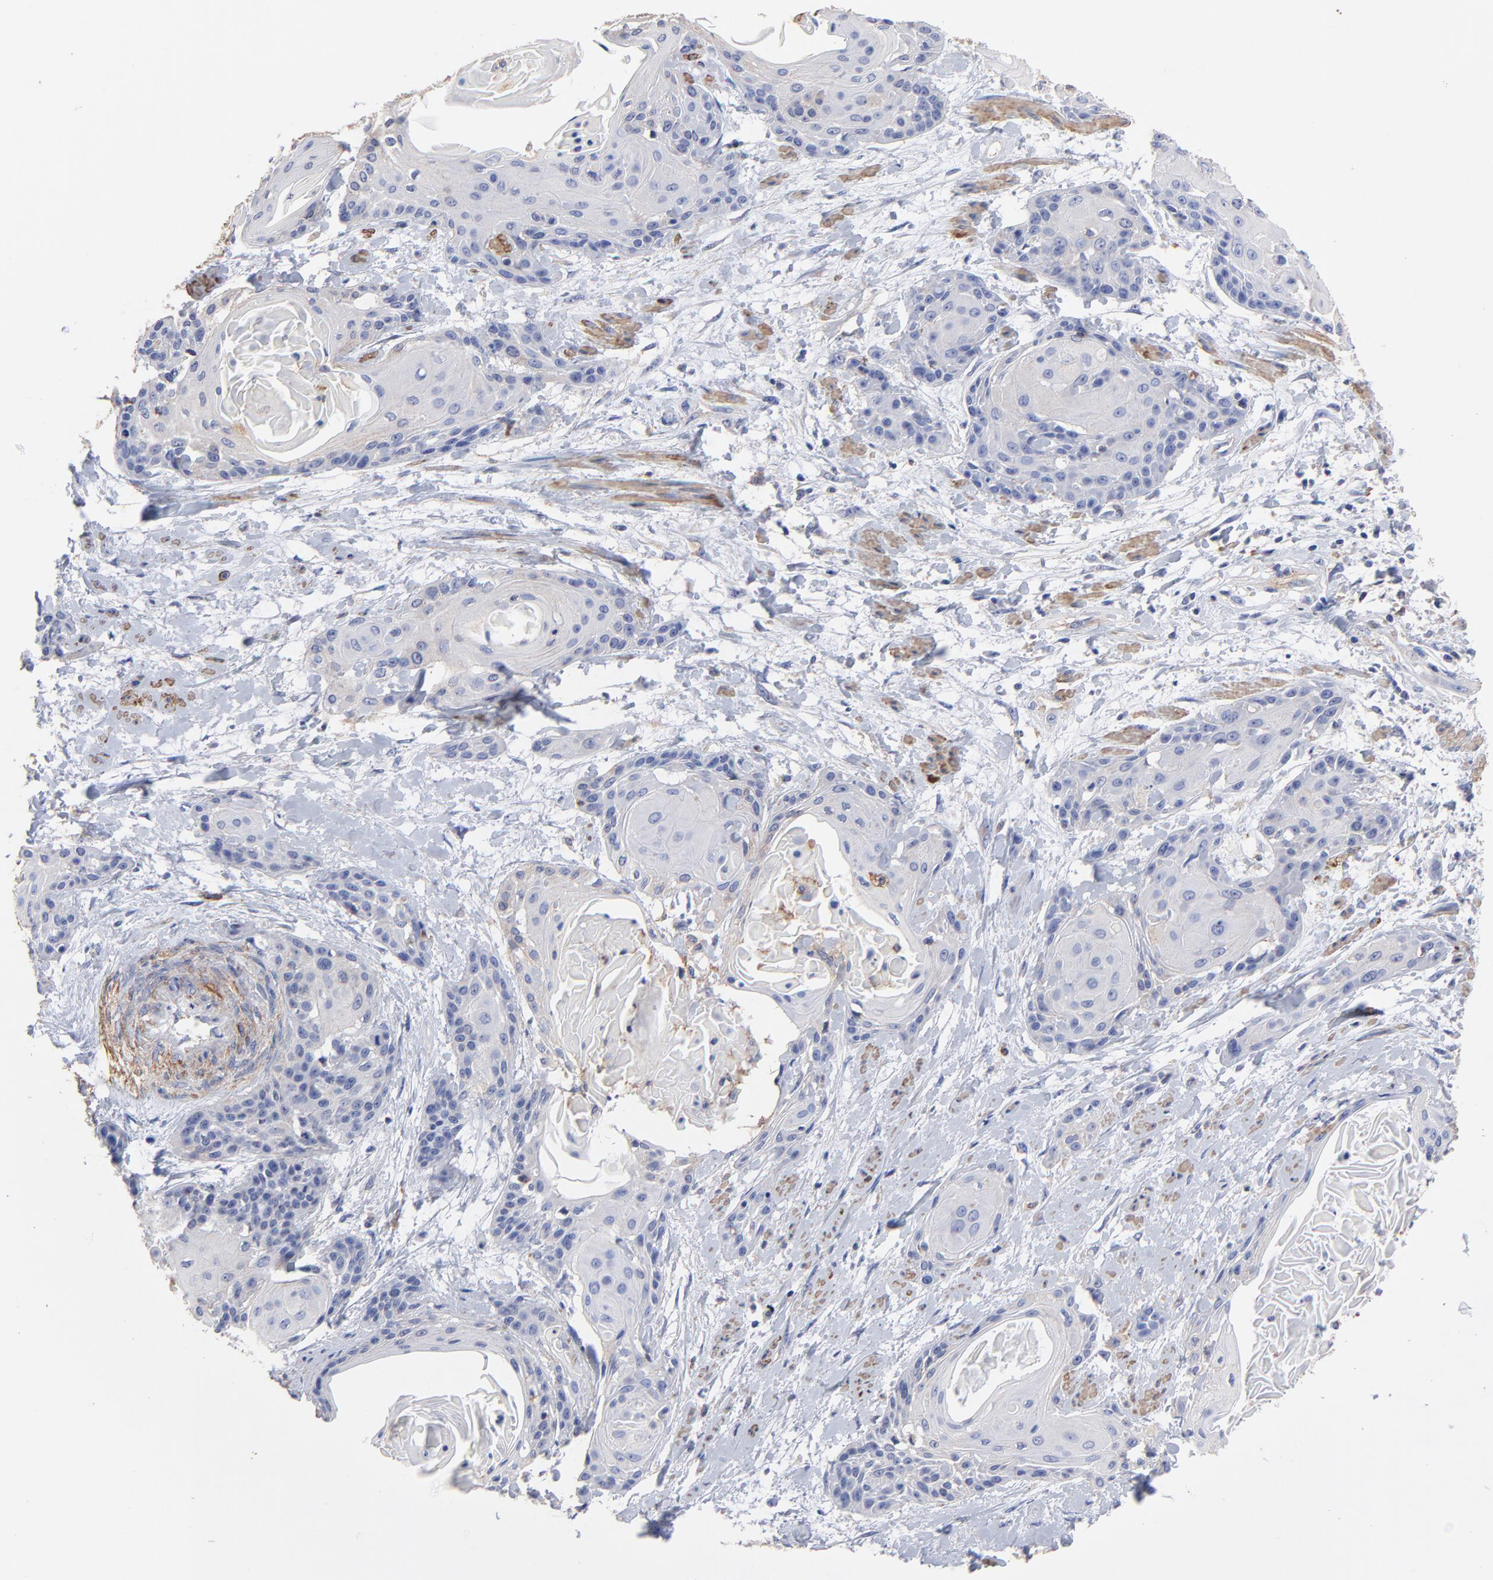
{"staining": {"intensity": "weak", "quantity": "<25%", "location": "cytoplasmic/membranous"}, "tissue": "cervical cancer", "cell_type": "Tumor cells", "image_type": "cancer", "snomed": [{"axis": "morphology", "description": "Squamous cell carcinoma, NOS"}, {"axis": "topography", "description": "Cervix"}], "caption": "DAB (3,3'-diaminobenzidine) immunohistochemical staining of human cervical cancer (squamous cell carcinoma) demonstrates no significant staining in tumor cells. (Stains: DAB (3,3'-diaminobenzidine) immunohistochemistry with hematoxylin counter stain, Microscopy: brightfield microscopy at high magnification).", "gene": "ASL", "patient": {"sex": "female", "age": 57}}